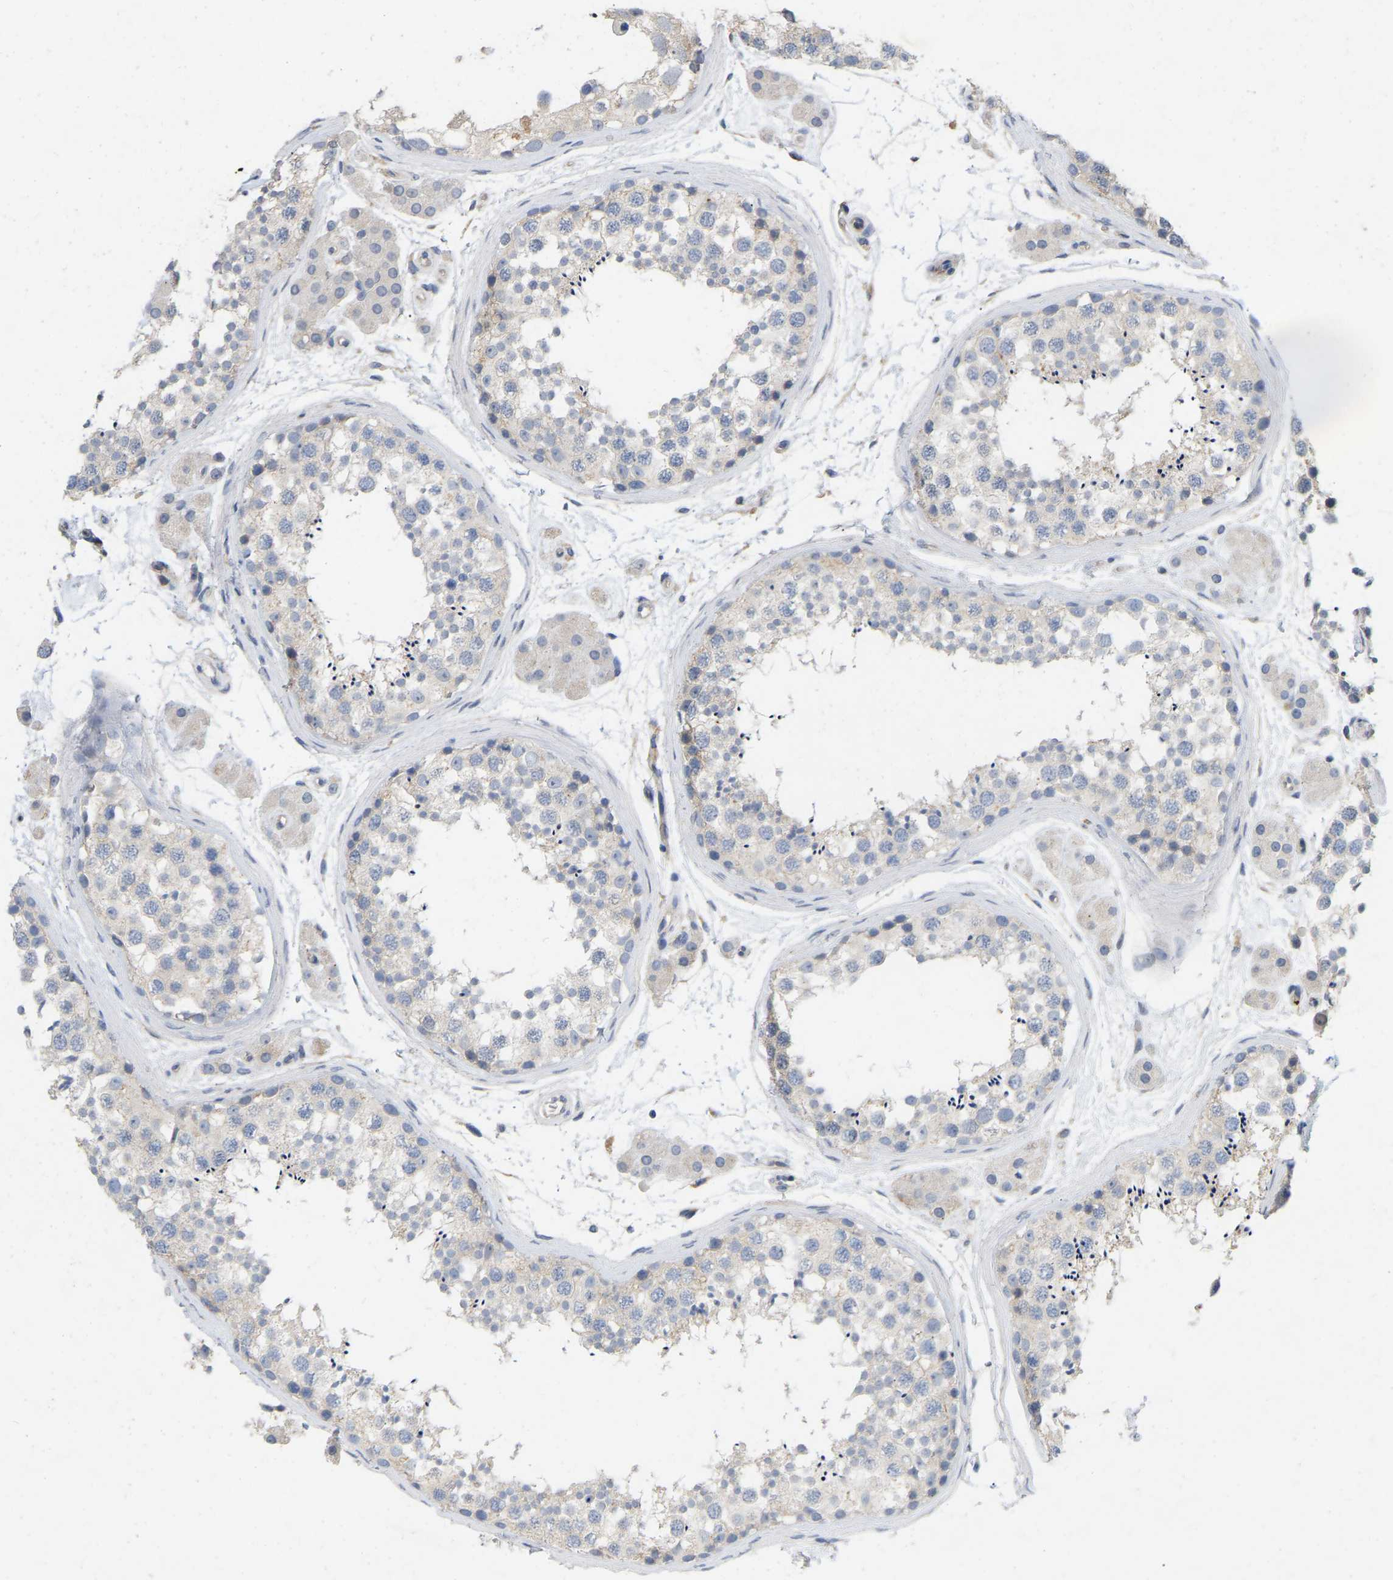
{"staining": {"intensity": "negative", "quantity": "none", "location": "none"}, "tissue": "testis", "cell_type": "Cells in seminiferous ducts", "image_type": "normal", "snomed": [{"axis": "morphology", "description": "Normal tissue, NOS"}, {"axis": "topography", "description": "Testis"}], "caption": "DAB (3,3'-diaminobenzidine) immunohistochemical staining of unremarkable human testis exhibits no significant staining in cells in seminiferous ducts.", "gene": "RHEB", "patient": {"sex": "male", "age": 56}}